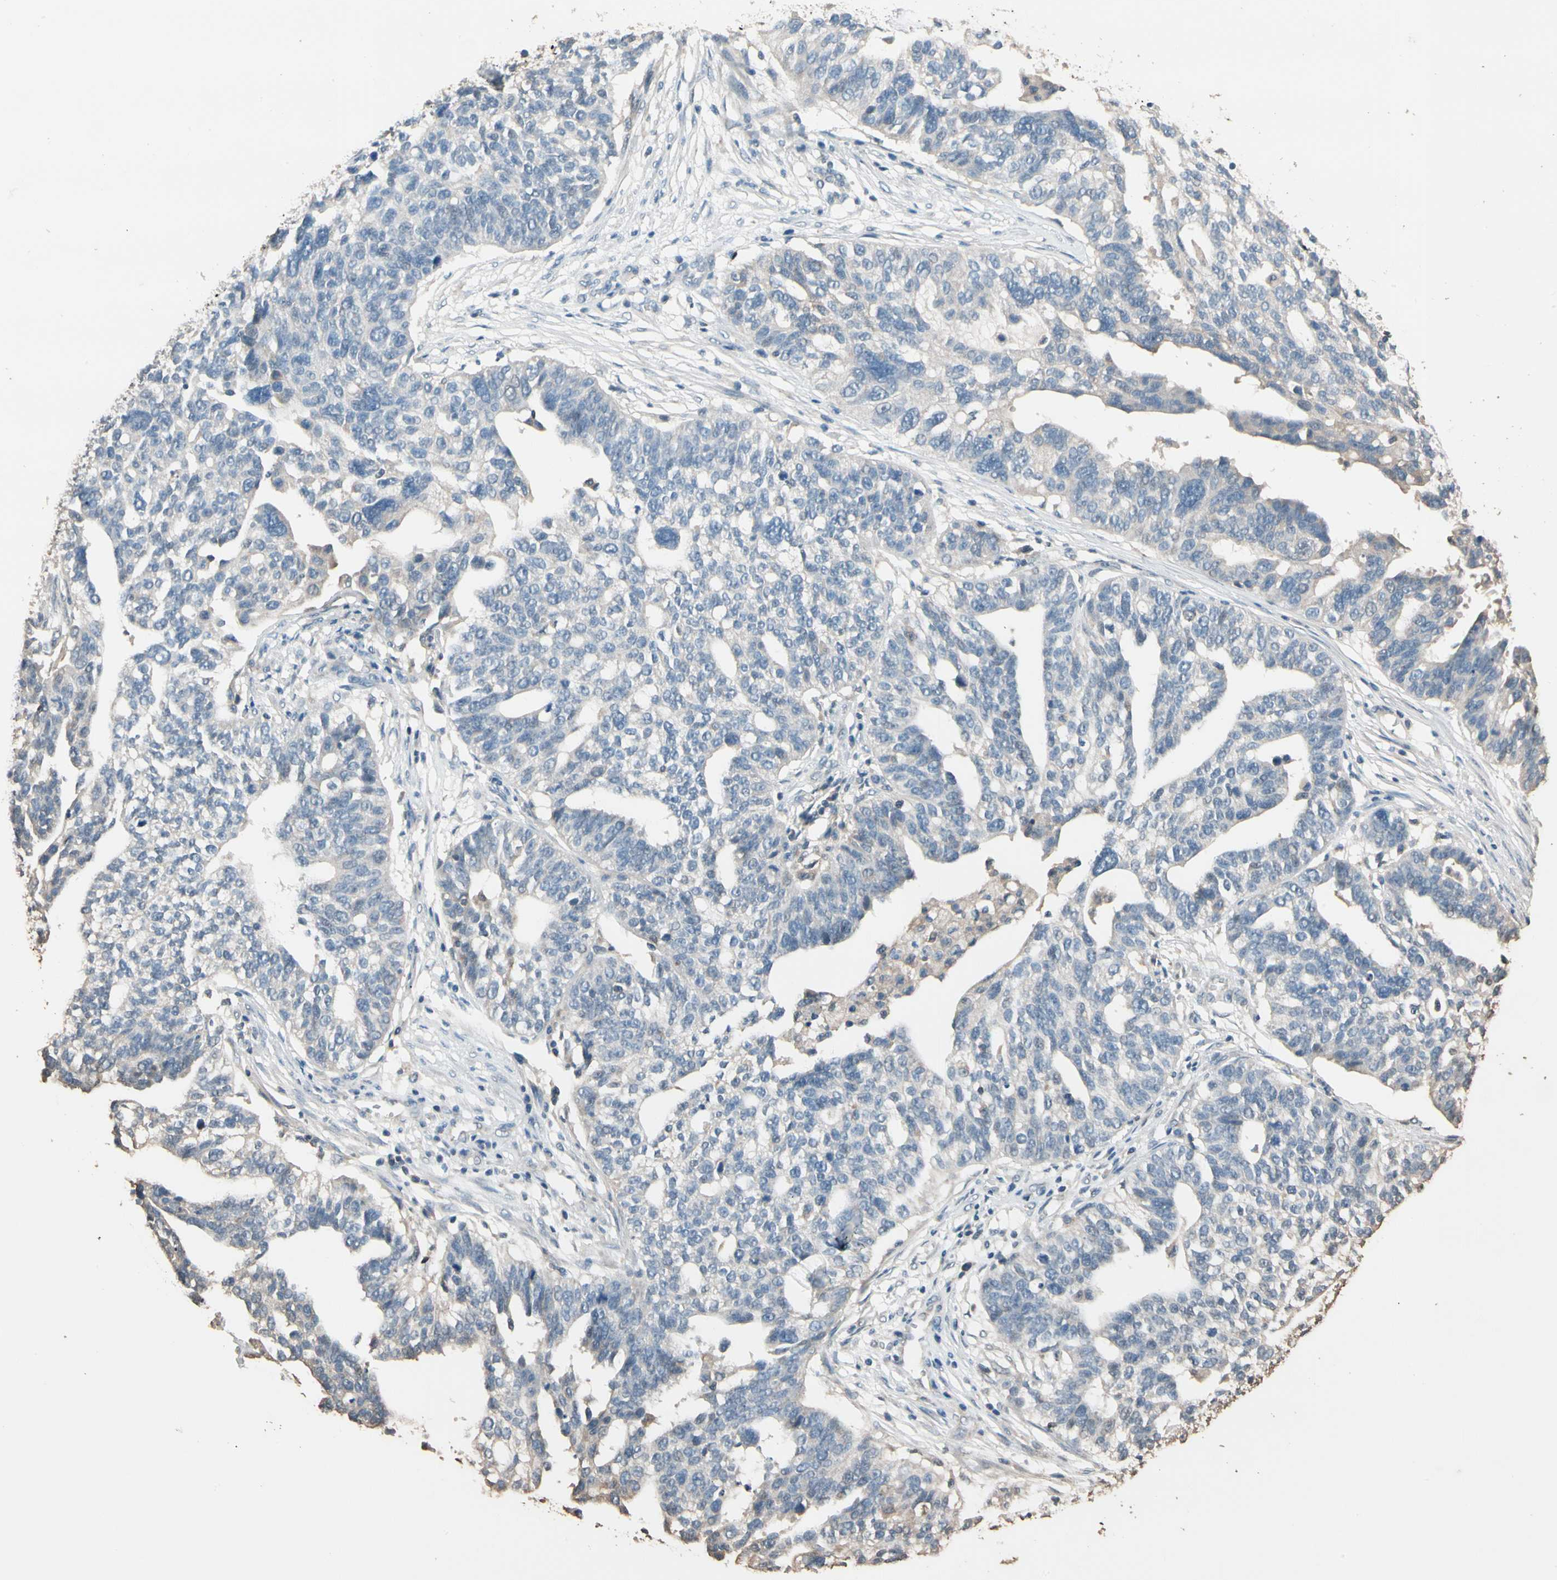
{"staining": {"intensity": "weak", "quantity": "<25%", "location": "cytoplasmic/membranous"}, "tissue": "ovarian cancer", "cell_type": "Tumor cells", "image_type": "cancer", "snomed": [{"axis": "morphology", "description": "Cystadenocarcinoma, serous, NOS"}, {"axis": "topography", "description": "Ovary"}], "caption": "A micrograph of human ovarian cancer is negative for staining in tumor cells.", "gene": "MAP3K7", "patient": {"sex": "female", "age": 59}}